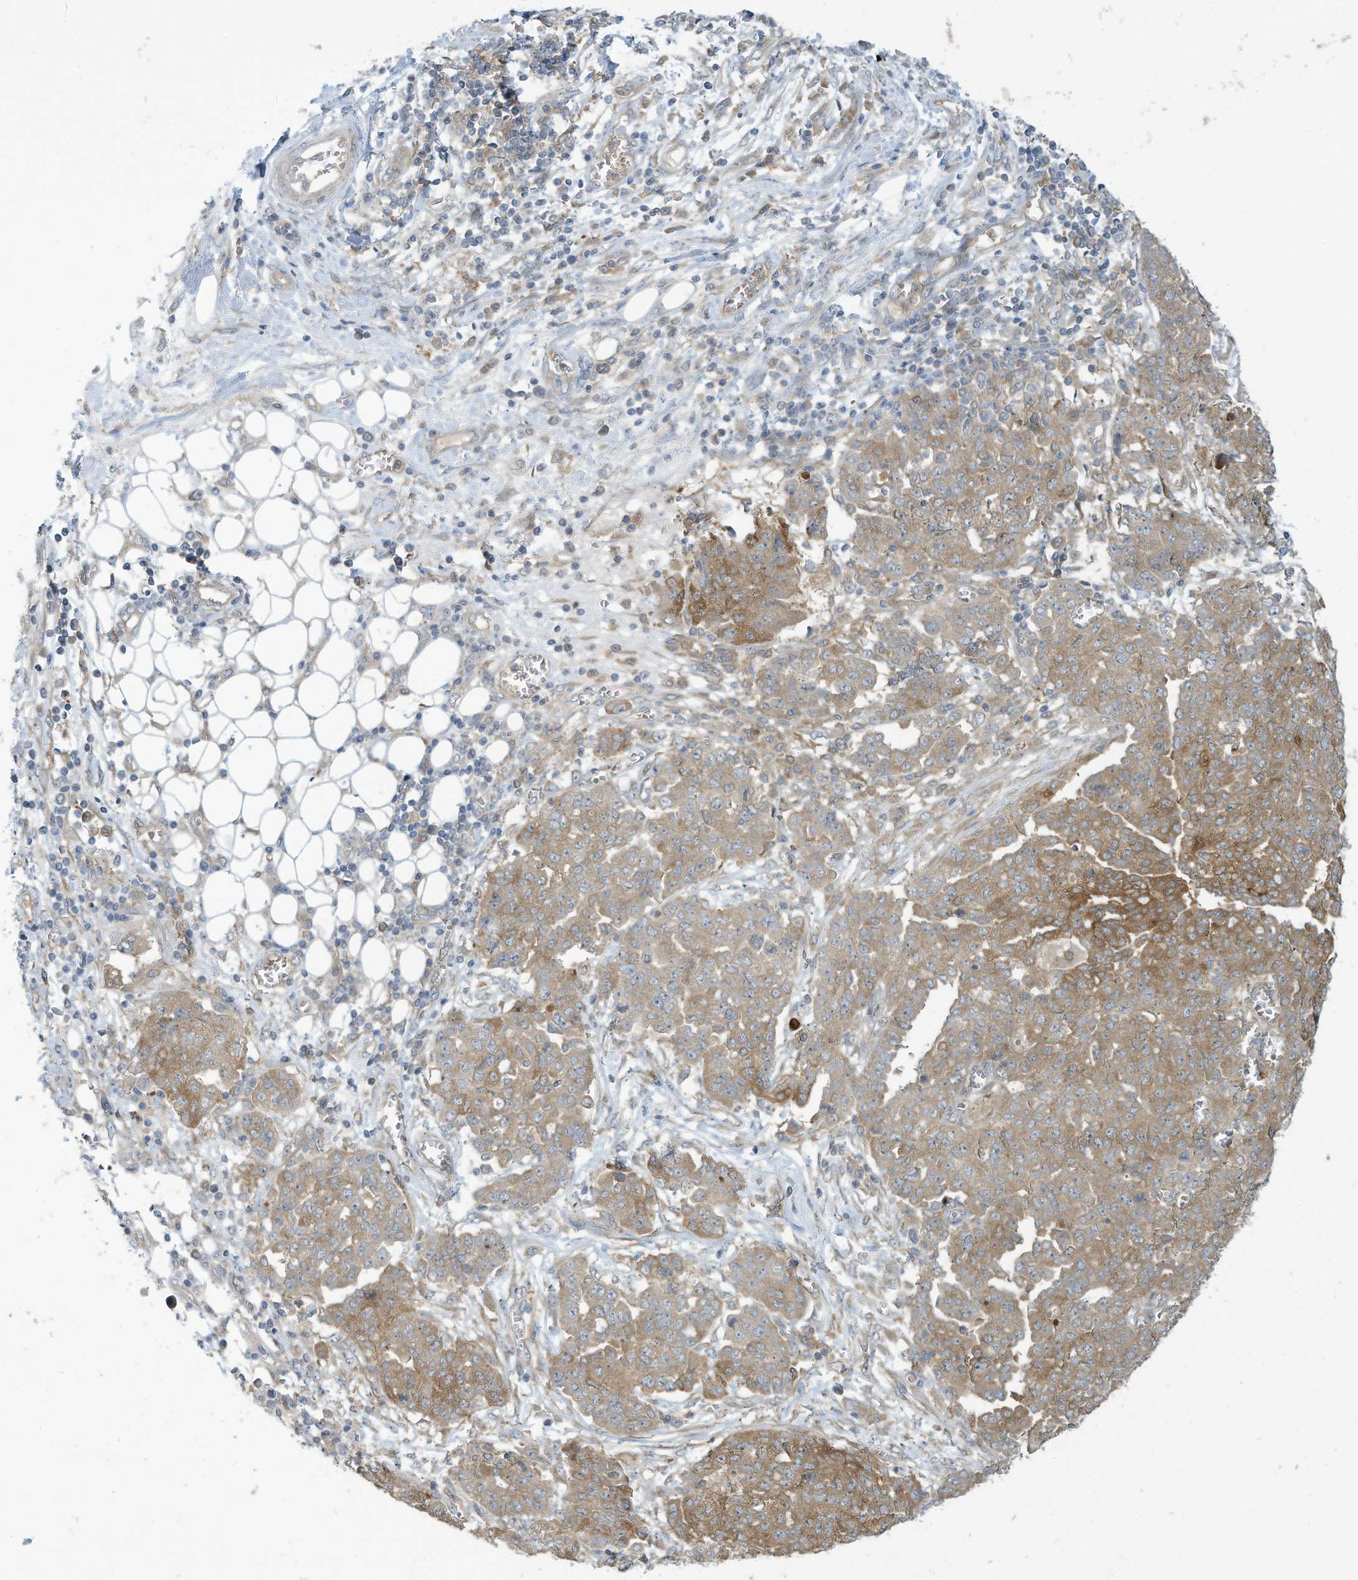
{"staining": {"intensity": "moderate", "quantity": ">75%", "location": "cytoplasmic/membranous"}, "tissue": "ovarian cancer", "cell_type": "Tumor cells", "image_type": "cancer", "snomed": [{"axis": "morphology", "description": "Cystadenocarcinoma, serous, NOS"}, {"axis": "topography", "description": "Soft tissue"}, {"axis": "topography", "description": "Ovary"}], "caption": "Immunohistochemical staining of ovarian cancer reveals medium levels of moderate cytoplasmic/membranous protein staining in approximately >75% of tumor cells. (Brightfield microscopy of DAB IHC at high magnification).", "gene": "ADI1", "patient": {"sex": "female", "age": 57}}